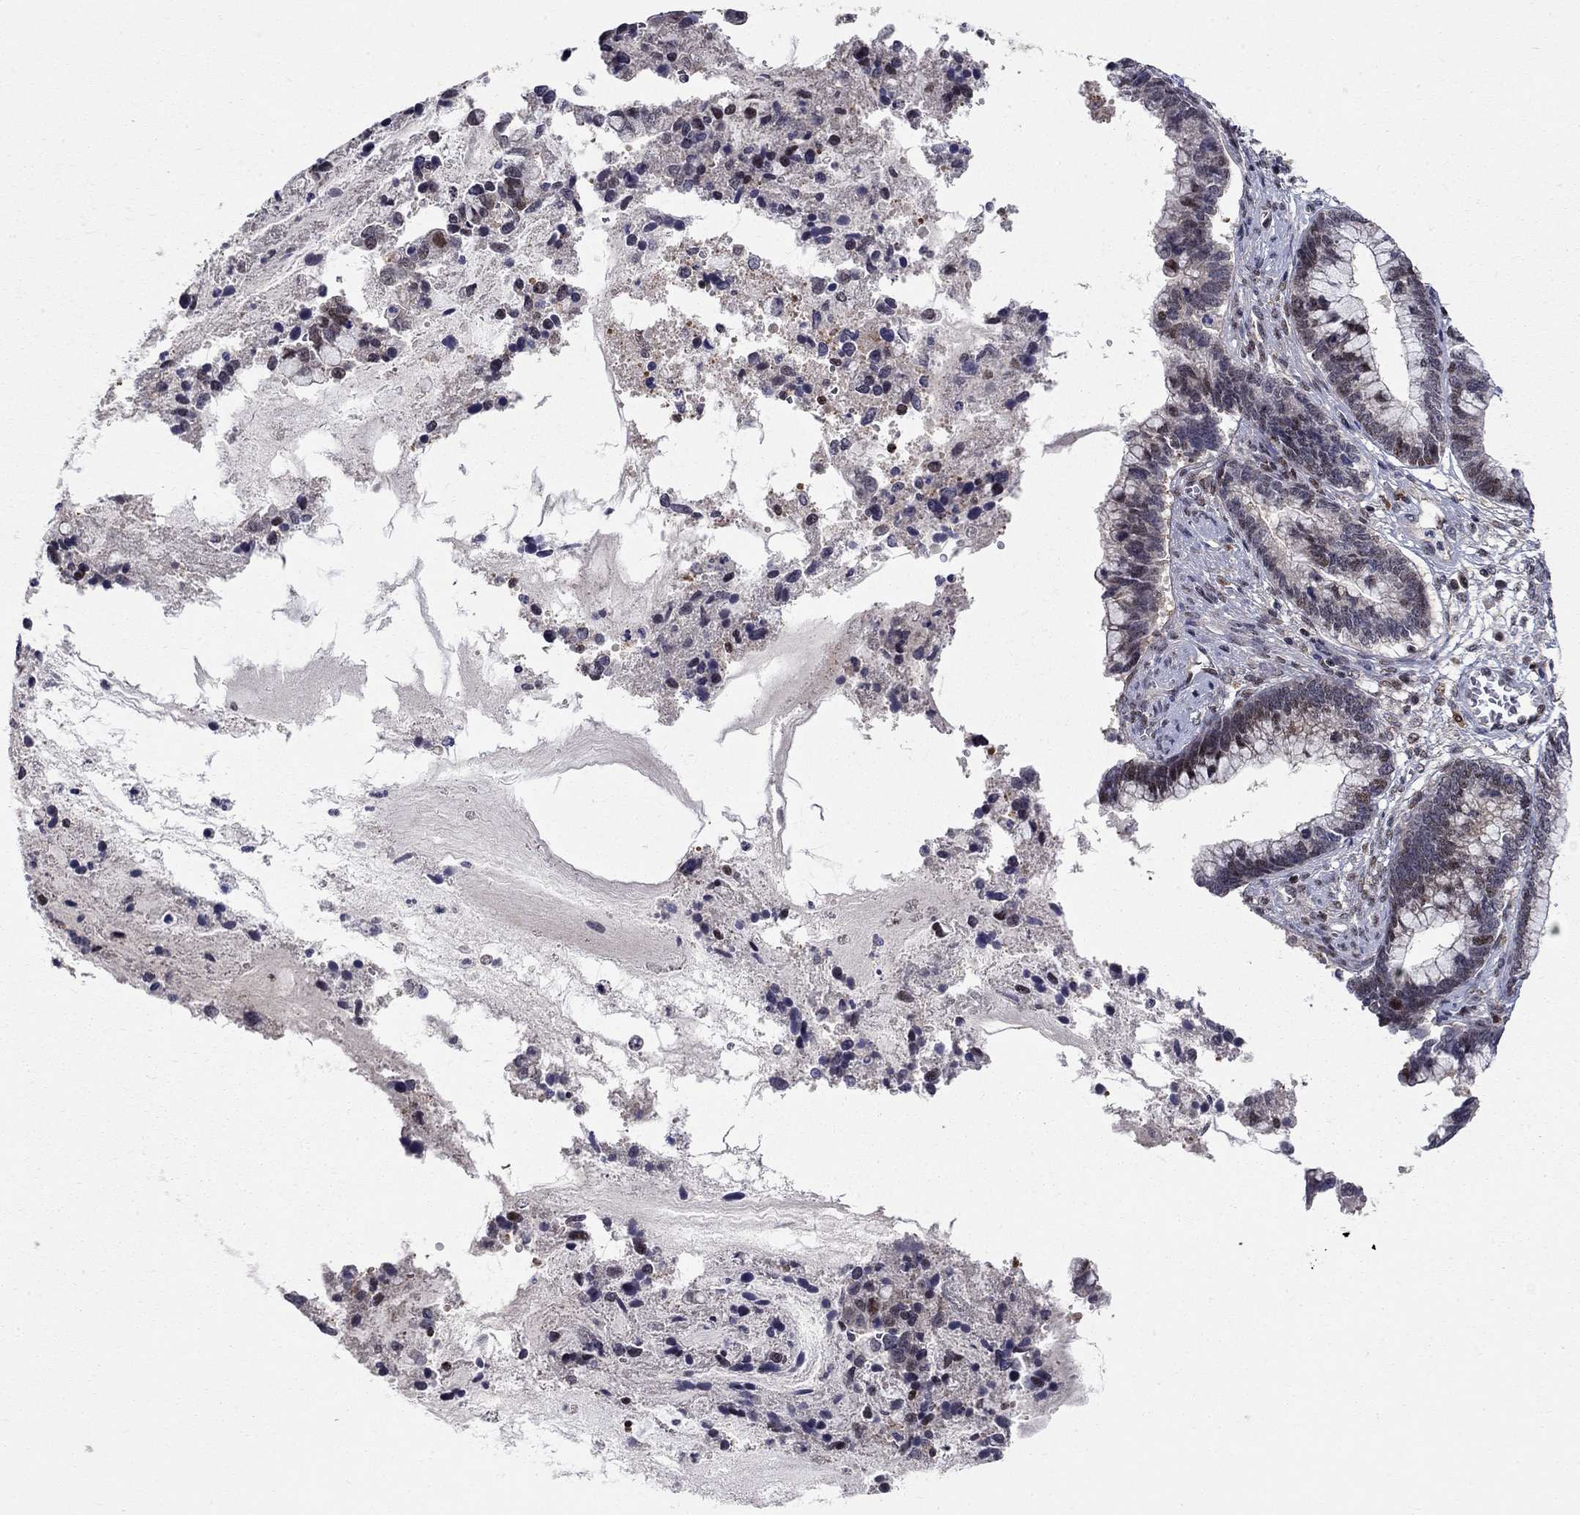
{"staining": {"intensity": "moderate", "quantity": "<25%", "location": "nuclear"}, "tissue": "cervical cancer", "cell_type": "Tumor cells", "image_type": "cancer", "snomed": [{"axis": "morphology", "description": "Adenocarcinoma, NOS"}, {"axis": "topography", "description": "Cervix"}], "caption": "Brown immunohistochemical staining in human cervical cancer exhibits moderate nuclear staining in approximately <25% of tumor cells.", "gene": "HDAC3", "patient": {"sex": "female", "age": 44}}